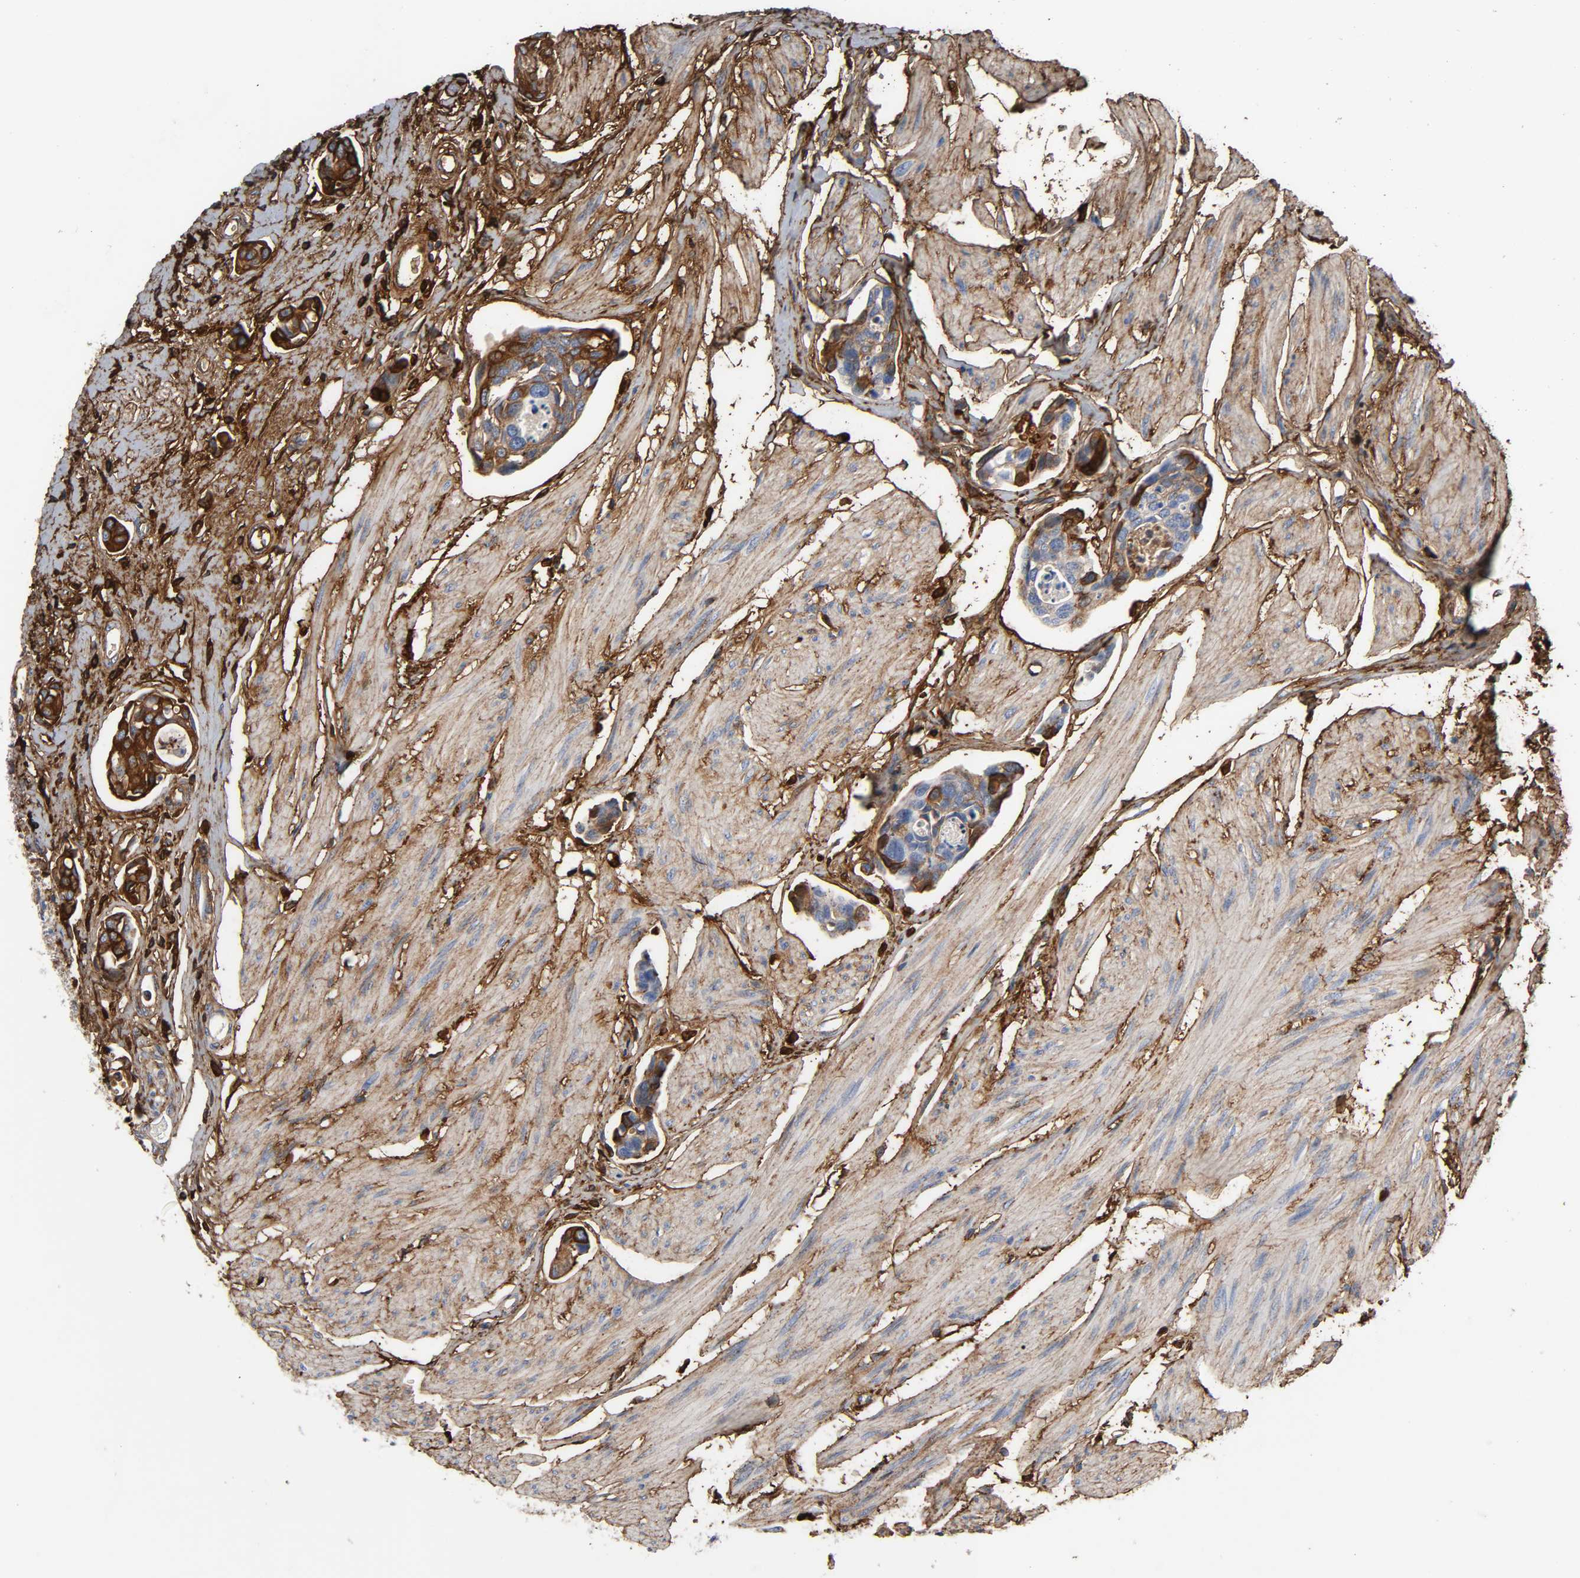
{"staining": {"intensity": "strong", "quantity": "25%-75%", "location": "cytoplasmic/membranous"}, "tissue": "urothelial cancer", "cell_type": "Tumor cells", "image_type": "cancer", "snomed": [{"axis": "morphology", "description": "Urothelial carcinoma, High grade"}, {"axis": "topography", "description": "Urinary bladder"}], "caption": "An immunohistochemistry (IHC) photomicrograph of tumor tissue is shown. Protein staining in brown highlights strong cytoplasmic/membranous positivity in high-grade urothelial carcinoma within tumor cells. (DAB (3,3'-diaminobenzidine) = brown stain, brightfield microscopy at high magnification).", "gene": "FBLN1", "patient": {"sex": "male", "age": 78}}